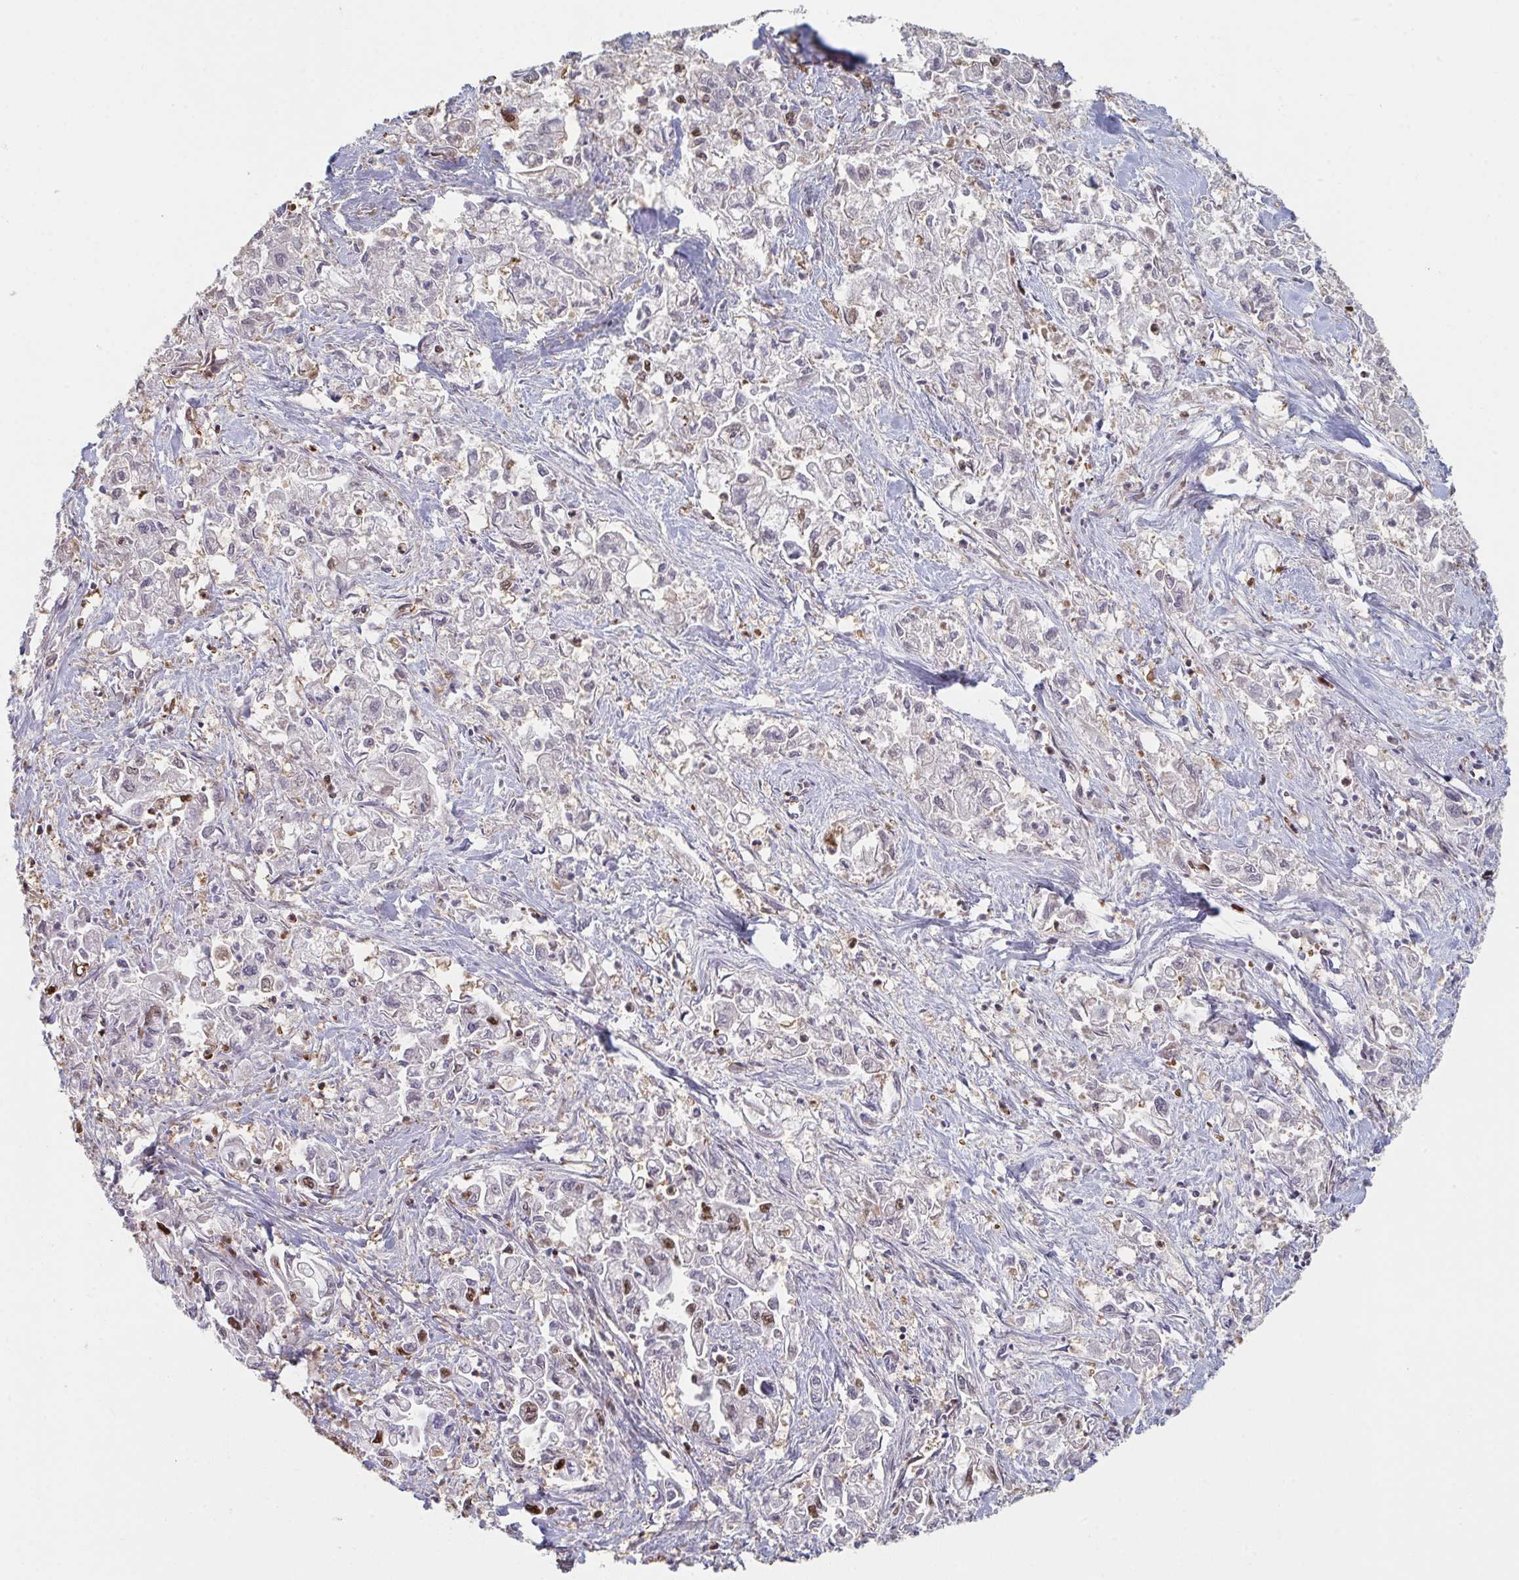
{"staining": {"intensity": "moderate", "quantity": "<25%", "location": "nuclear"}, "tissue": "pancreatic cancer", "cell_type": "Tumor cells", "image_type": "cancer", "snomed": [{"axis": "morphology", "description": "Adenocarcinoma, NOS"}, {"axis": "topography", "description": "Pancreas"}], "caption": "Moderate nuclear expression for a protein is identified in about <25% of tumor cells of pancreatic adenocarcinoma using immunohistochemistry (IHC).", "gene": "ACD", "patient": {"sex": "male", "age": 72}}